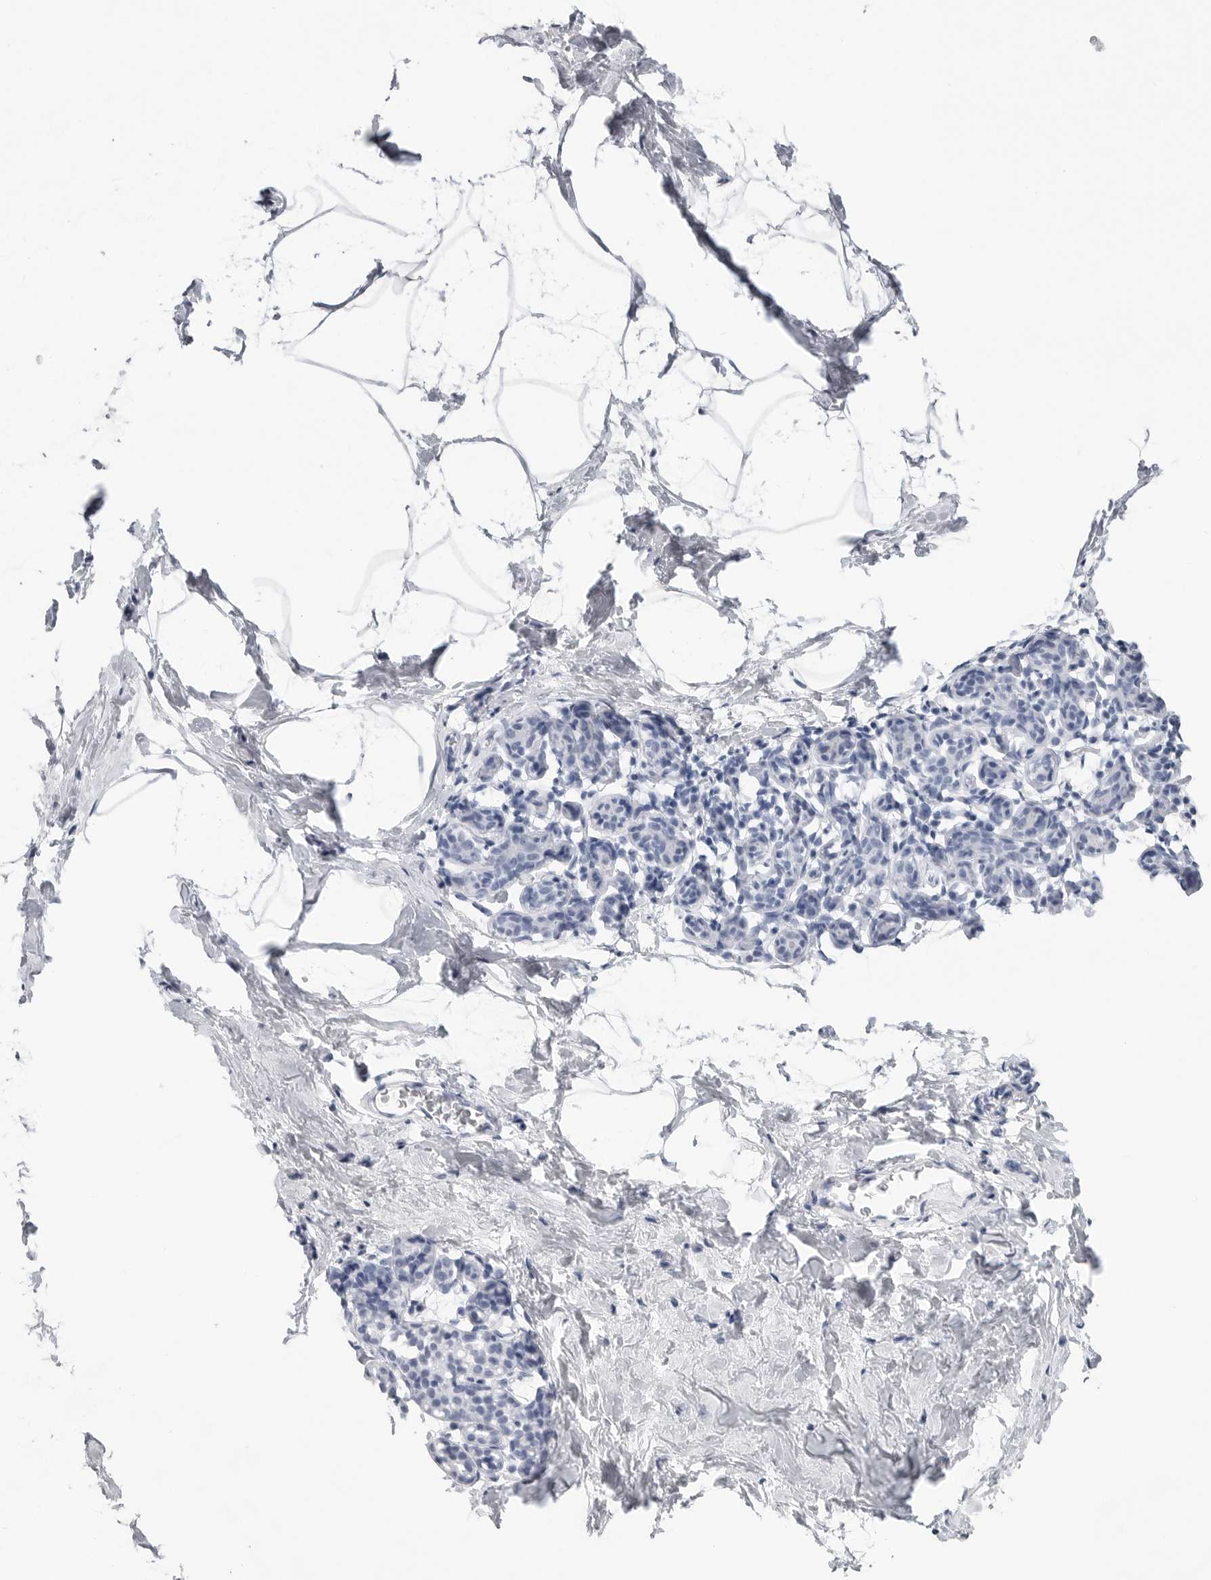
{"staining": {"intensity": "negative", "quantity": "none", "location": "none"}, "tissue": "breast", "cell_type": "Adipocytes", "image_type": "normal", "snomed": [{"axis": "morphology", "description": "Normal tissue, NOS"}, {"axis": "topography", "description": "Breast"}], "caption": "Human breast stained for a protein using immunohistochemistry displays no positivity in adipocytes.", "gene": "CSH1", "patient": {"sex": "female", "age": 62}}